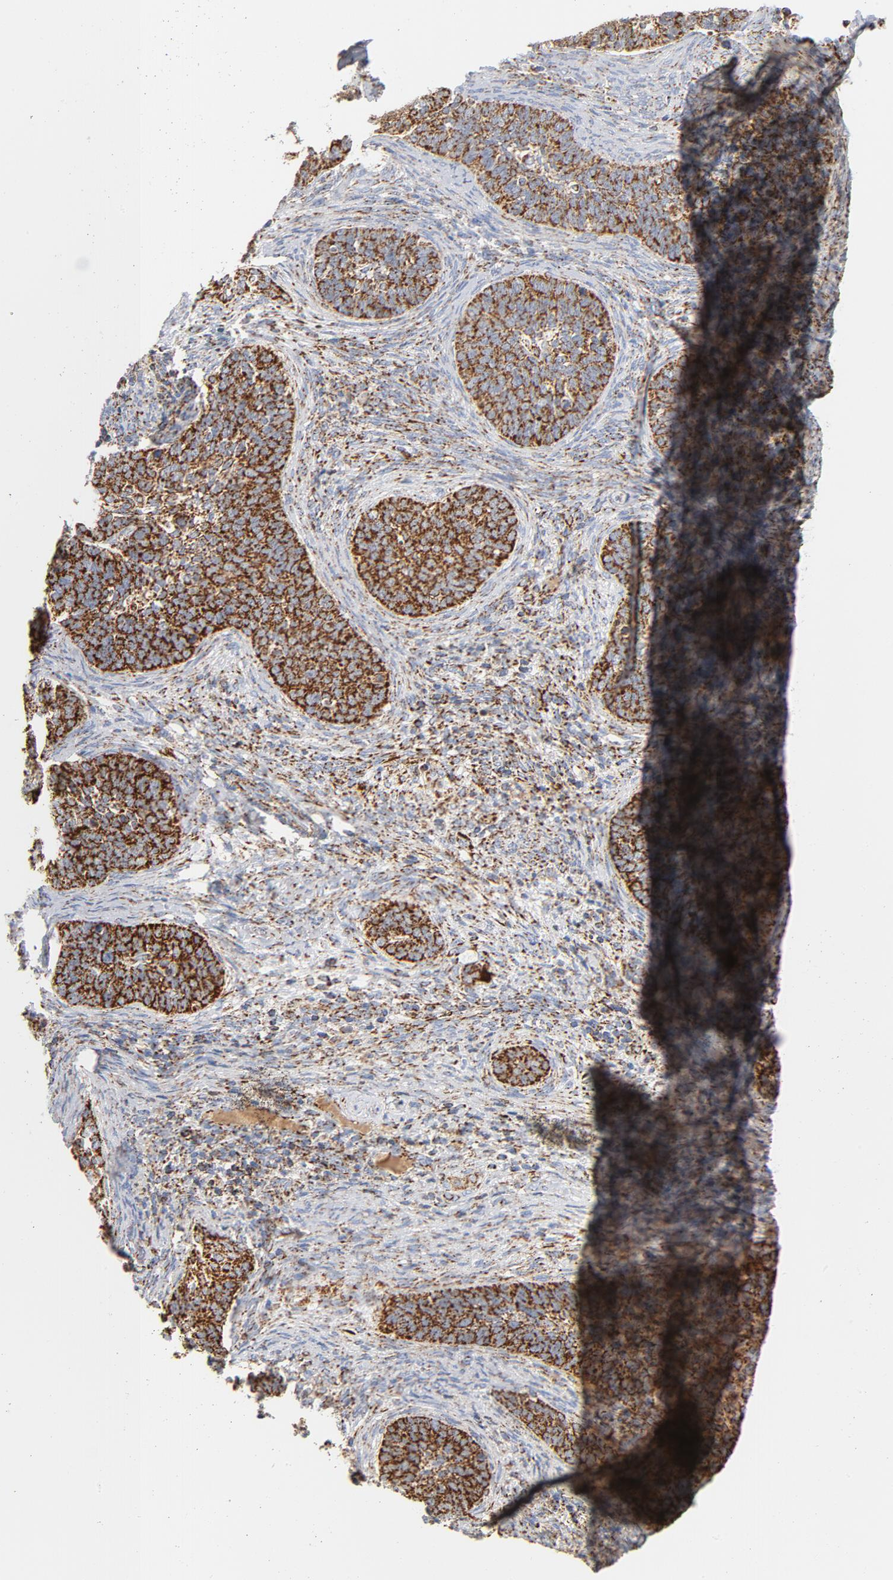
{"staining": {"intensity": "strong", "quantity": ">75%", "location": "cytoplasmic/membranous"}, "tissue": "cervical cancer", "cell_type": "Tumor cells", "image_type": "cancer", "snomed": [{"axis": "morphology", "description": "Squamous cell carcinoma, NOS"}, {"axis": "topography", "description": "Cervix"}], "caption": "Cervical squamous cell carcinoma stained with DAB IHC displays high levels of strong cytoplasmic/membranous staining in approximately >75% of tumor cells. (Brightfield microscopy of DAB IHC at high magnification).", "gene": "DIABLO", "patient": {"sex": "female", "age": 33}}